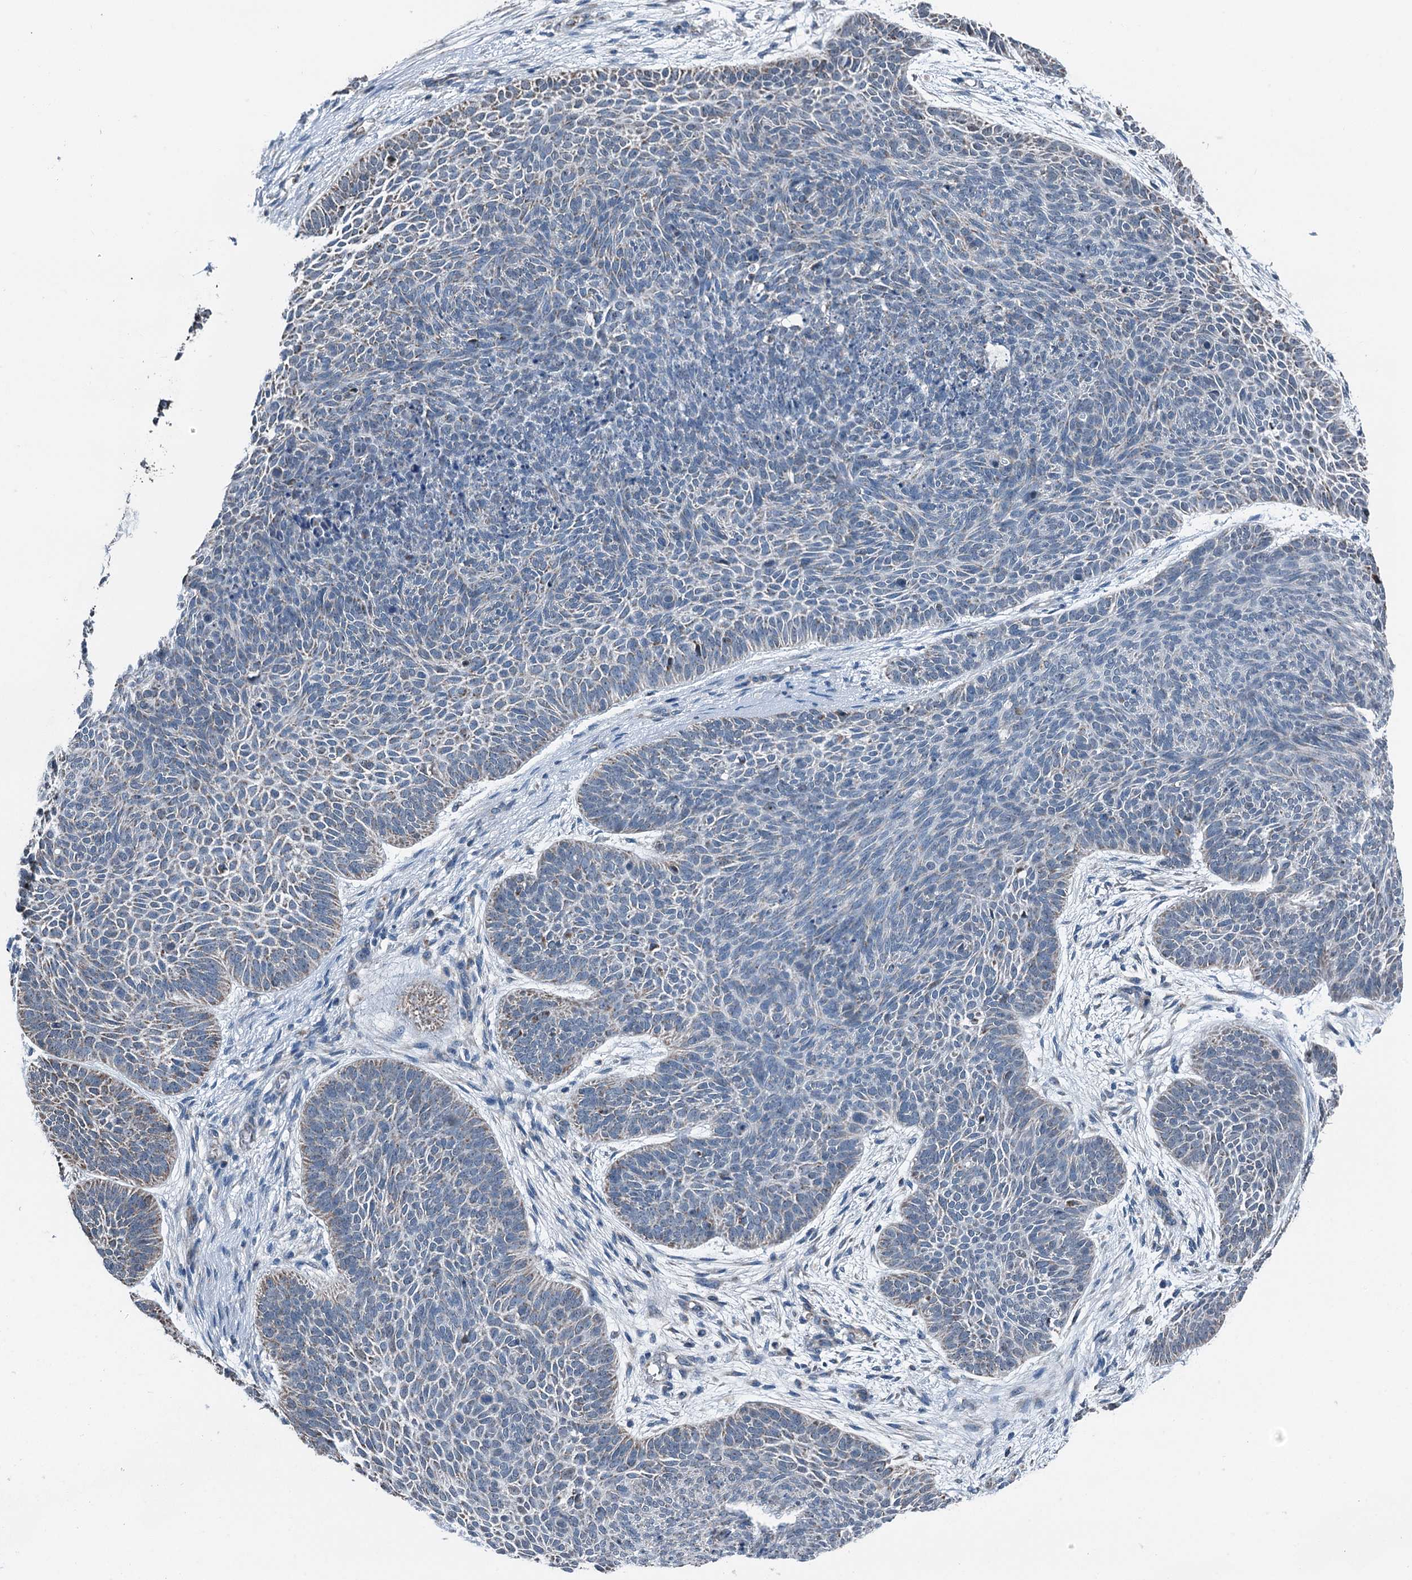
{"staining": {"intensity": "negative", "quantity": "none", "location": "none"}, "tissue": "skin cancer", "cell_type": "Tumor cells", "image_type": "cancer", "snomed": [{"axis": "morphology", "description": "Basal cell carcinoma"}, {"axis": "topography", "description": "Skin"}], "caption": "Immunohistochemistry of human skin cancer (basal cell carcinoma) displays no positivity in tumor cells. The staining was performed using DAB (3,3'-diaminobenzidine) to visualize the protein expression in brown, while the nuclei were stained in blue with hematoxylin (Magnification: 20x).", "gene": "TRPT1", "patient": {"sex": "male", "age": 85}}